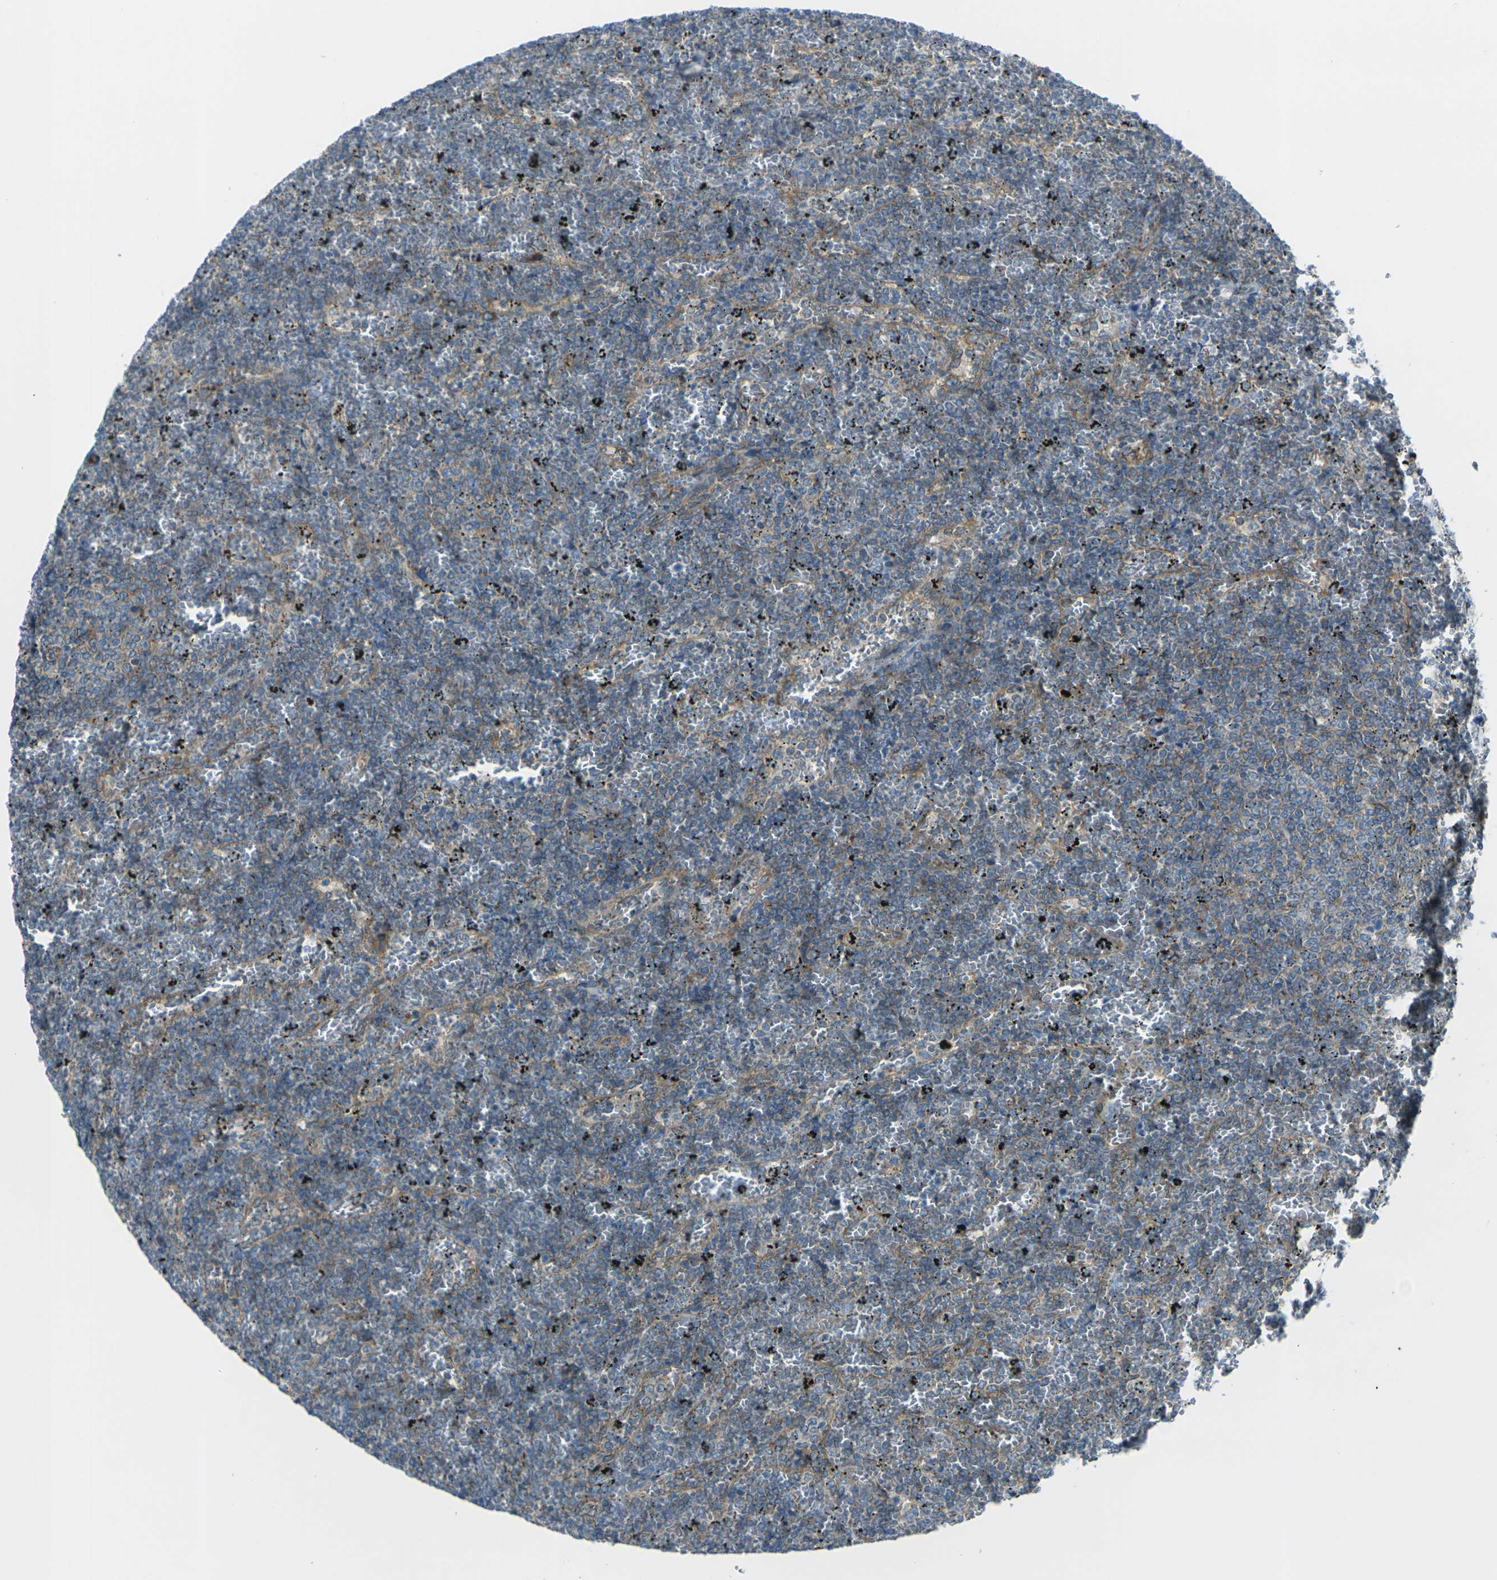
{"staining": {"intensity": "negative", "quantity": "none", "location": "none"}, "tissue": "lymphoma", "cell_type": "Tumor cells", "image_type": "cancer", "snomed": [{"axis": "morphology", "description": "Malignant lymphoma, non-Hodgkin's type, Low grade"}, {"axis": "topography", "description": "Spleen"}], "caption": "DAB immunohistochemical staining of low-grade malignant lymphoma, non-Hodgkin's type reveals no significant expression in tumor cells.", "gene": "CELSR2", "patient": {"sex": "female", "age": 77}}